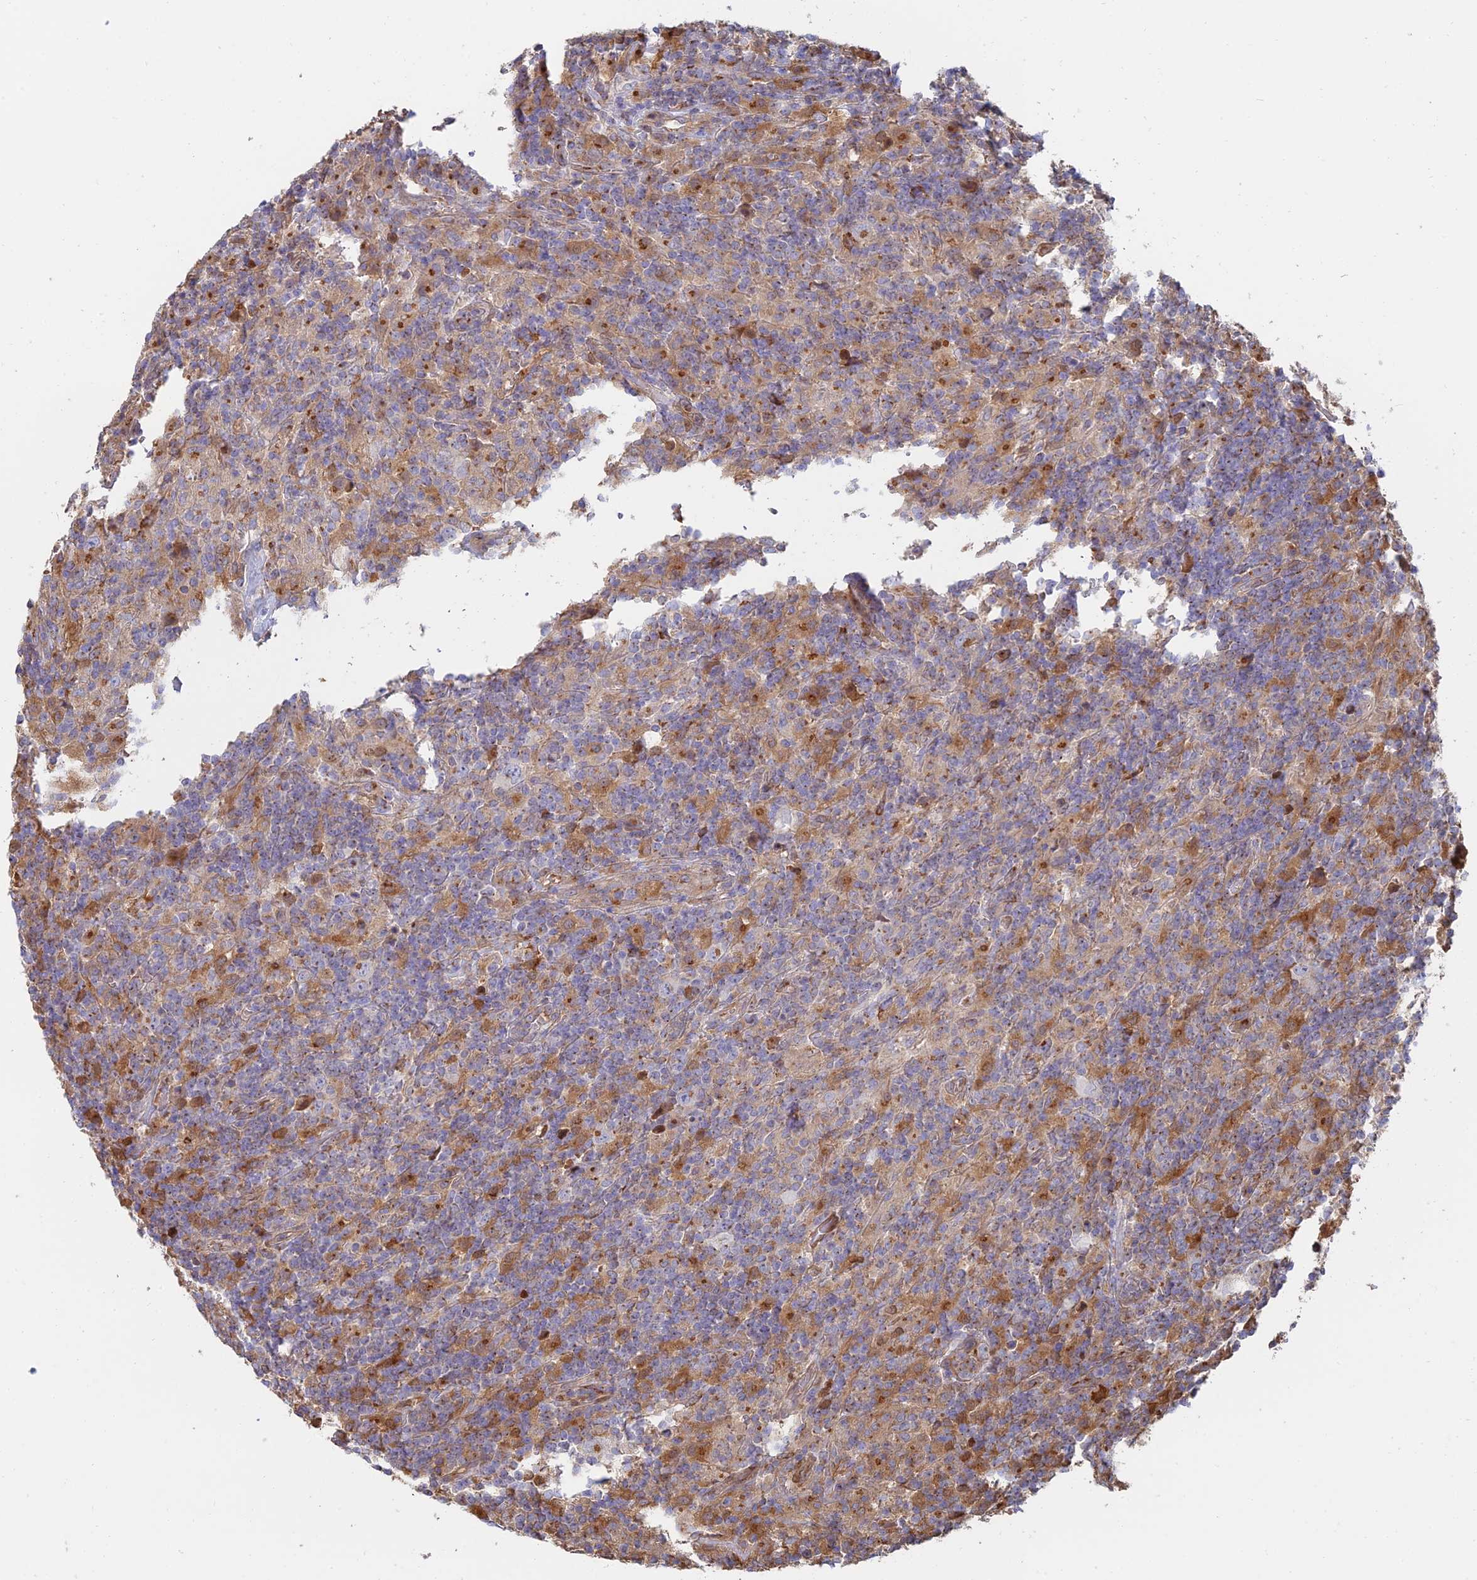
{"staining": {"intensity": "negative", "quantity": "none", "location": "none"}, "tissue": "lymphoma", "cell_type": "Tumor cells", "image_type": "cancer", "snomed": [{"axis": "morphology", "description": "Hodgkin's disease, NOS"}, {"axis": "topography", "description": "Lymph node"}], "caption": "This histopathology image is of lymphoma stained with immunohistochemistry to label a protein in brown with the nuclei are counter-stained blue. There is no expression in tumor cells.", "gene": "HS2ST1", "patient": {"sex": "male", "age": 70}}